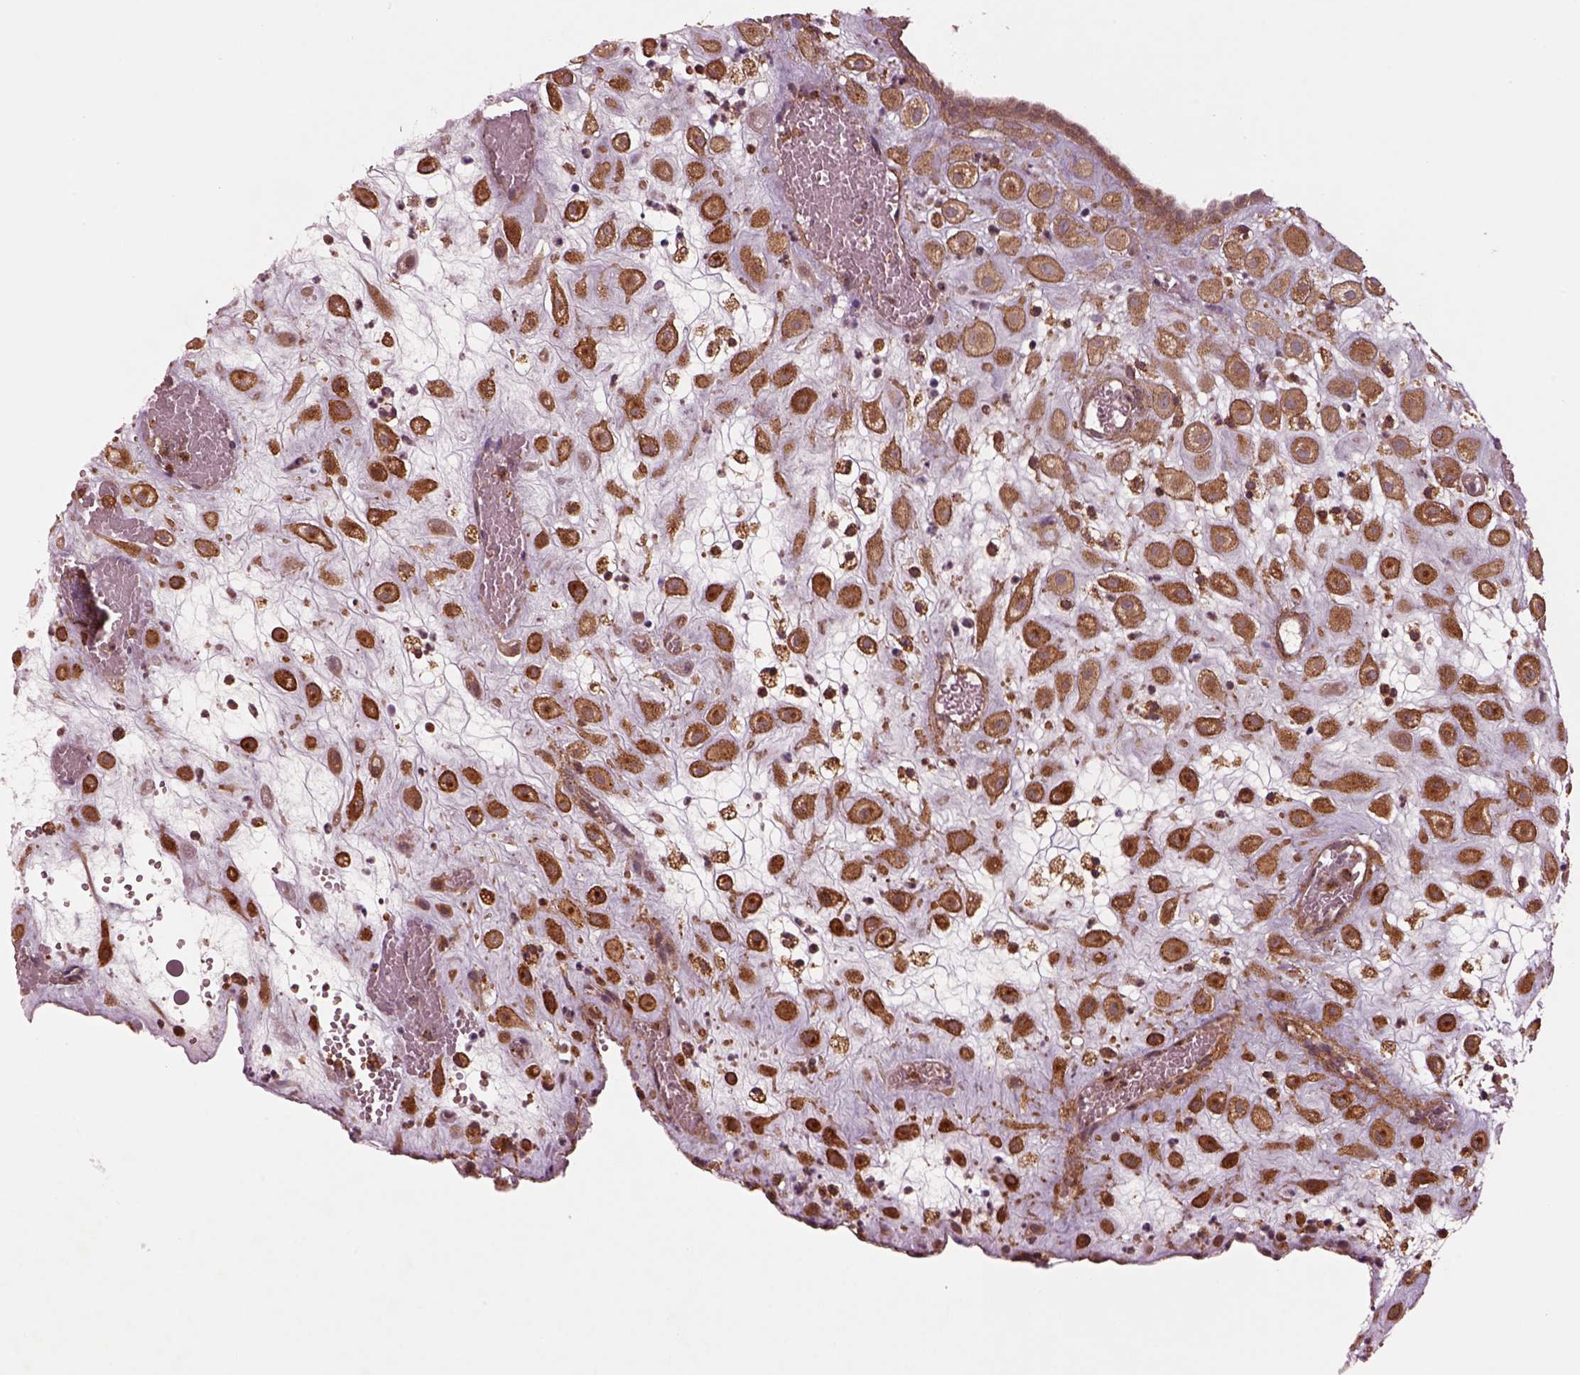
{"staining": {"intensity": "strong", "quantity": ">75%", "location": "cytoplasmic/membranous"}, "tissue": "placenta", "cell_type": "Decidual cells", "image_type": "normal", "snomed": [{"axis": "morphology", "description": "Normal tissue, NOS"}, {"axis": "topography", "description": "Placenta"}], "caption": "This is a micrograph of immunohistochemistry (IHC) staining of benign placenta, which shows strong staining in the cytoplasmic/membranous of decidual cells.", "gene": "WASHC2A", "patient": {"sex": "female", "age": 24}}